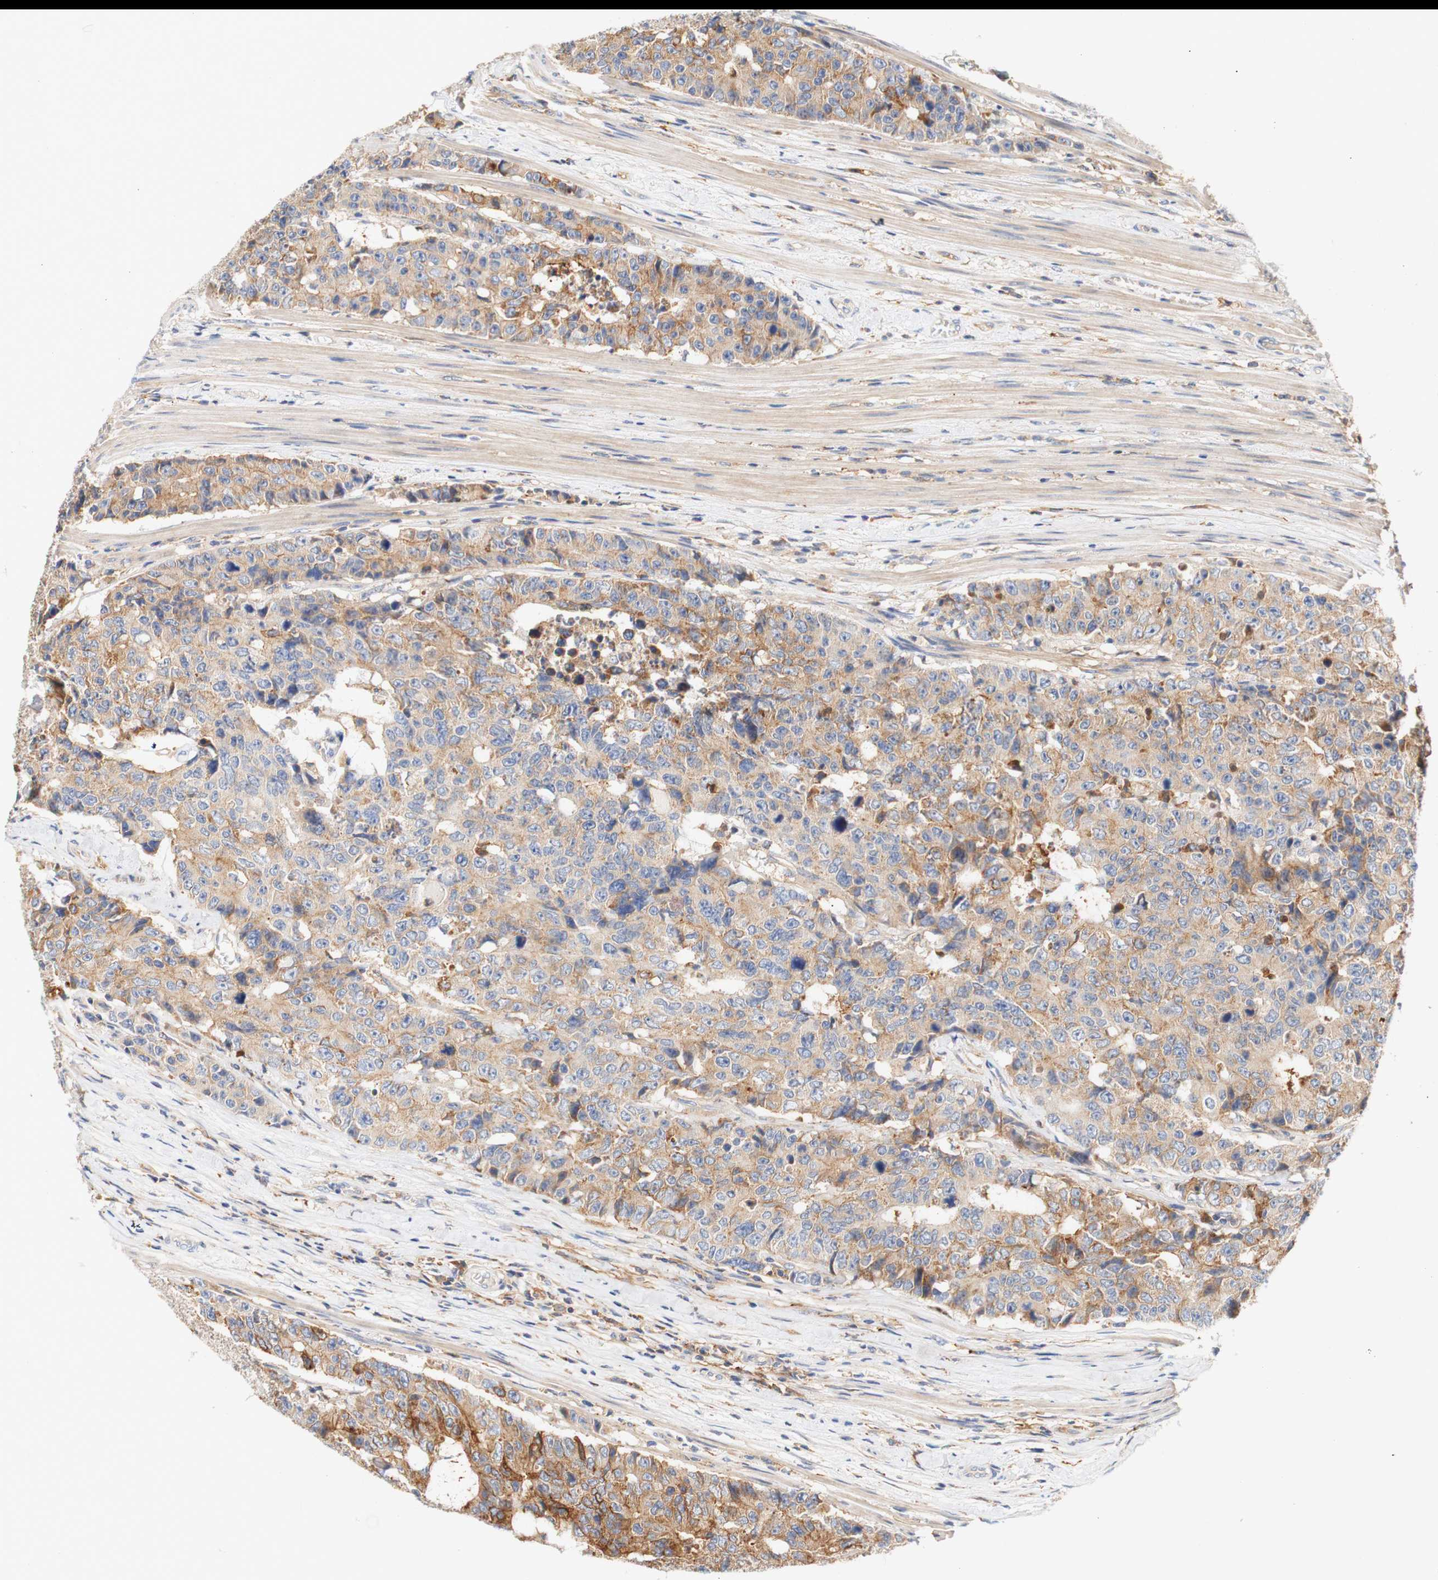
{"staining": {"intensity": "moderate", "quantity": ">75%", "location": "cytoplasmic/membranous"}, "tissue": "colorectal cancer", "cell_type": "Tumor cells", "image_type": "cancer", "snomed": [{"axis": "morphology", "description": "Adenocarcinoma, NOS"}, {"axis": "topography", "description": "Colon"}], "caption": "Protein expression analysis of adenocarcinoma (colorectal) reveals moderate cytoplasmic/membranous positivity in approximately >75% of tumor cells.", "gene": "PCDH7", "patient": {"sex": "female", "age": 86}}